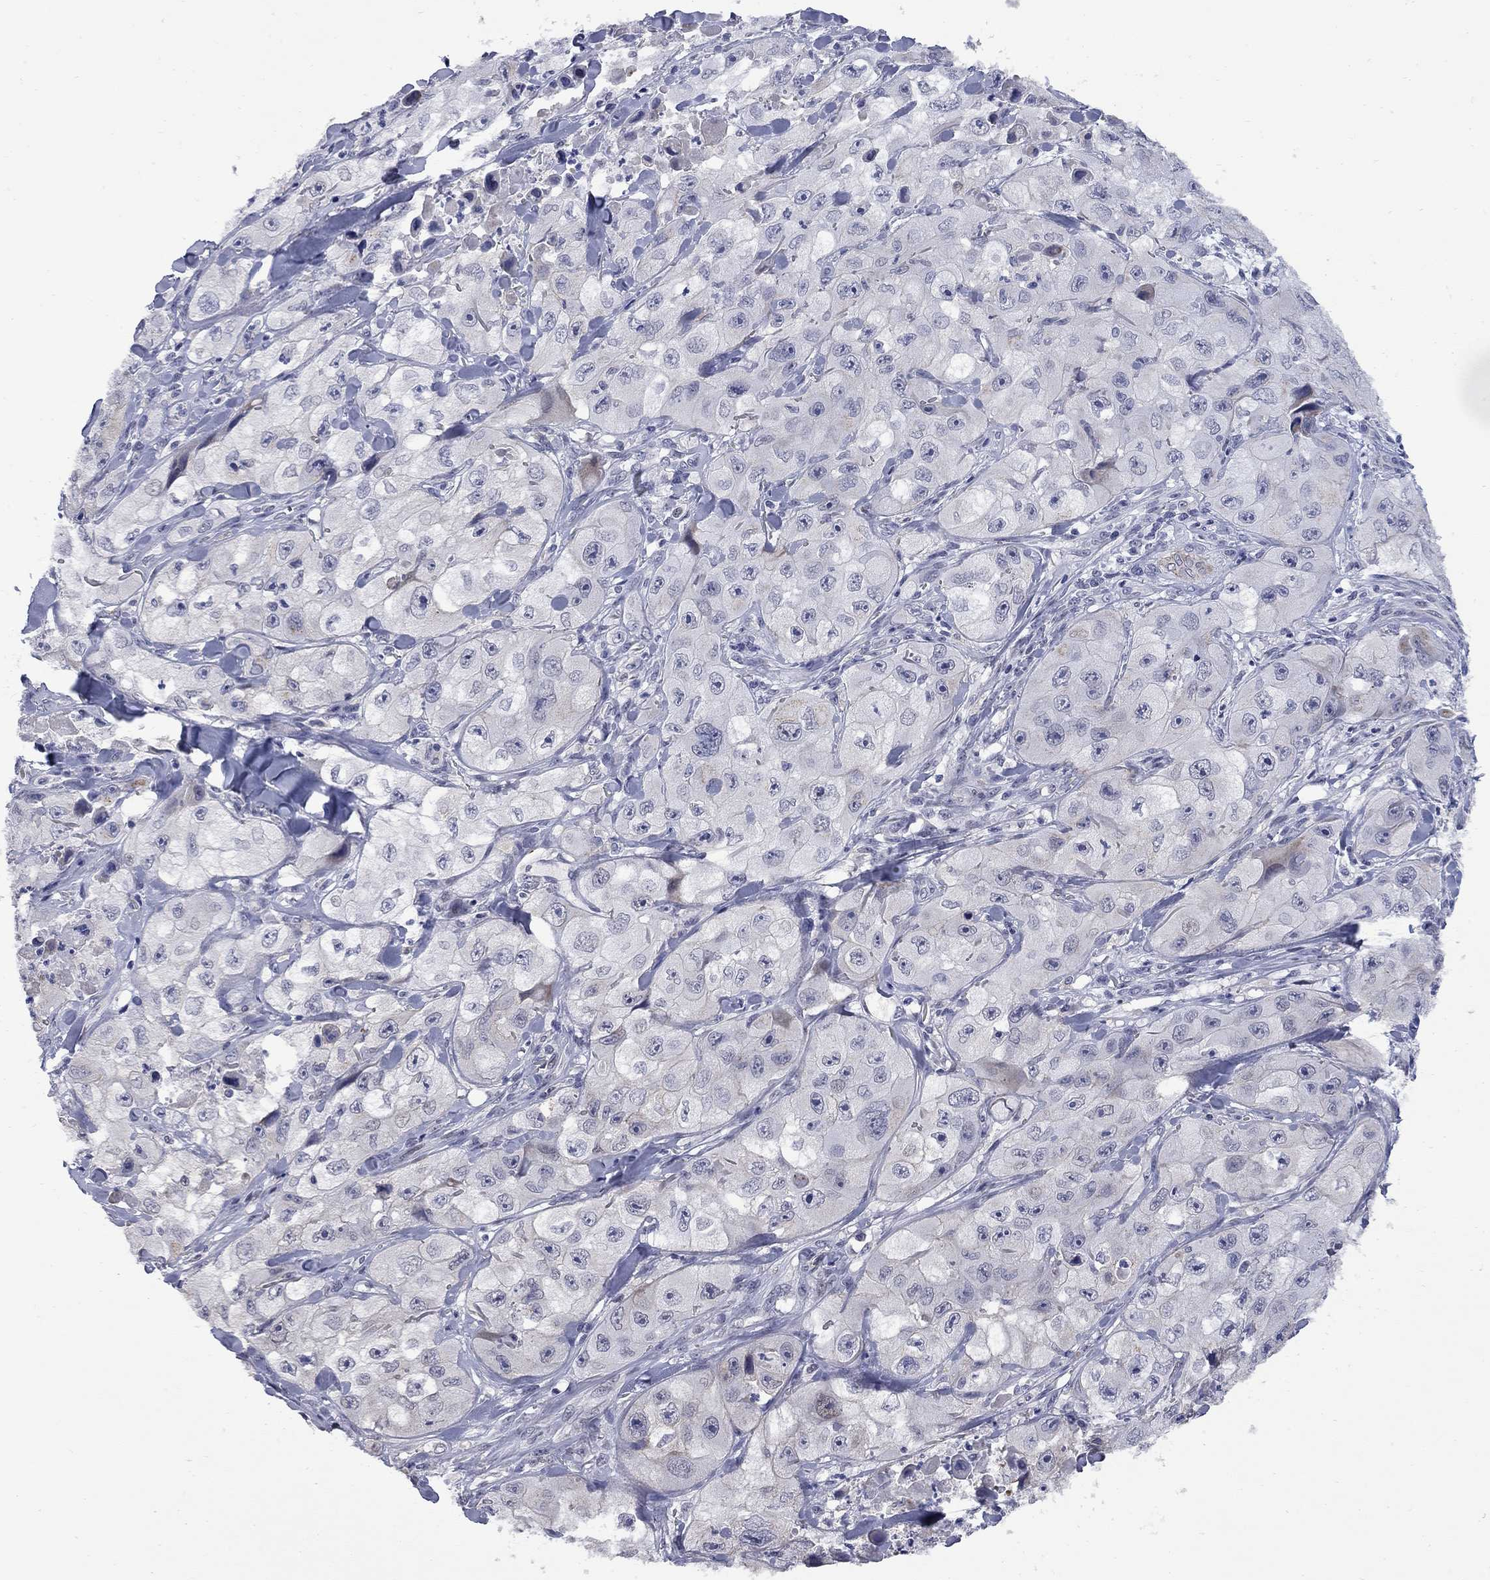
{"staining": {"intensity": "negative", "quantity": "none", "location": "none"}, "tissue": "skin cancer", "cell_type": "Tumor cells", "image_type": "cancer", "snomed": [{"axis": "morphology", "description": "Squamous cell carcinoma, NOS"}, {"axis": "topography", "description": "Skin"}, {"axis": "topography", "description": "Subcutis"}], "caption": "A photomicrograph of skin cancer stained for a protein shows no brown staining in tumor cells.", "gene": "HTR4", "patient": {"sex": "male", "age": 73}}